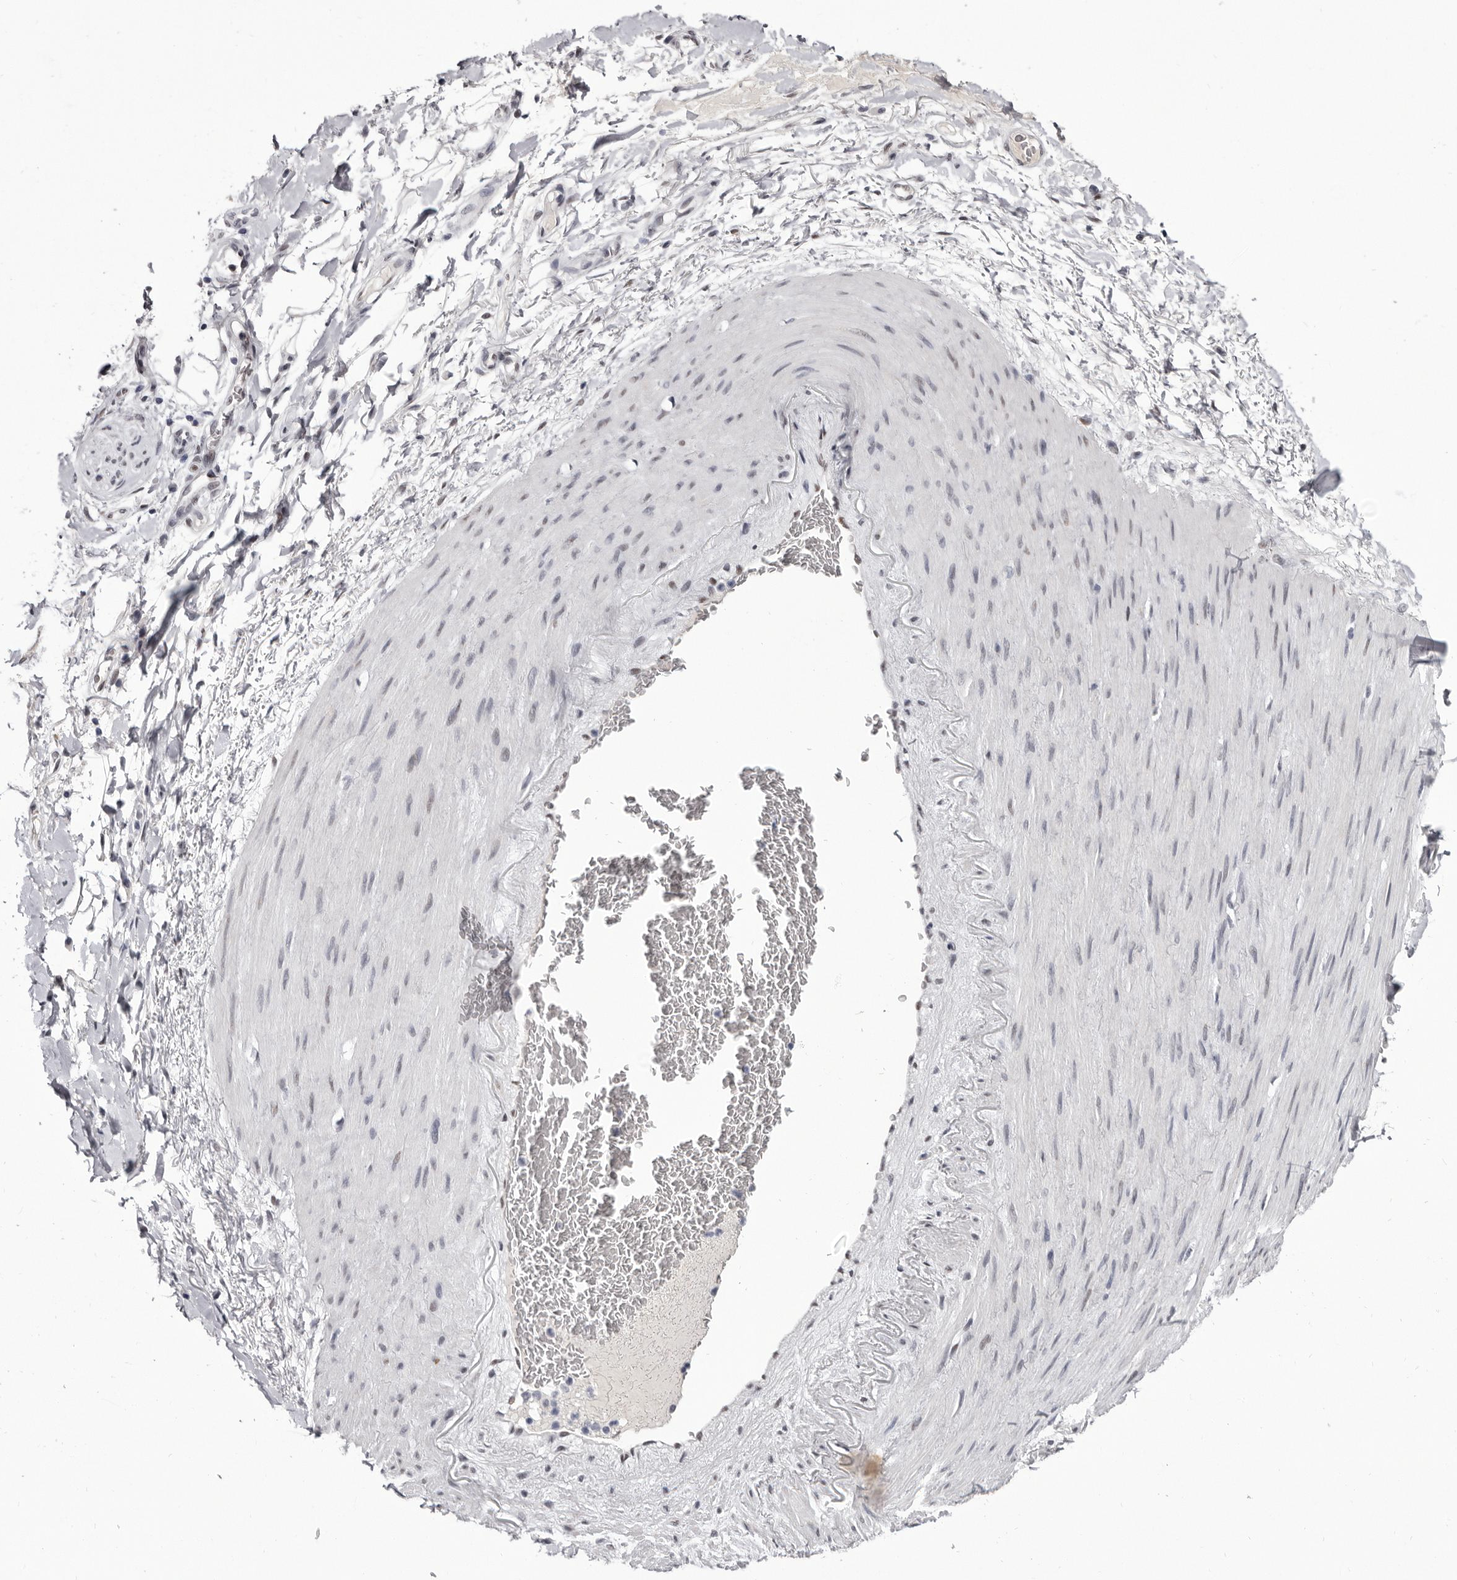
{"staining": {"intensity": "negative", "quantity": "none", "location": "none"}, "tissue": "adipose tissue", "cell_type": "Adipocytes", "image_type": "normal", "snomed": [{"axis": "morphology", "description": "Normal tissue, NOS"}, {"axis": "morphology", "description": "Adenocarcinoma, NOS"}, {"axis": "topography", "description": "Esophagus"}], "caption": "This histopathology image is of normal adipose tissue stained with IHC to label a protein in brown with the nuclei are counter-stained blue. There is no staining in adipocytes.", "gene": "ZNF326", "patient": {"sex": "male", "age": 62}}